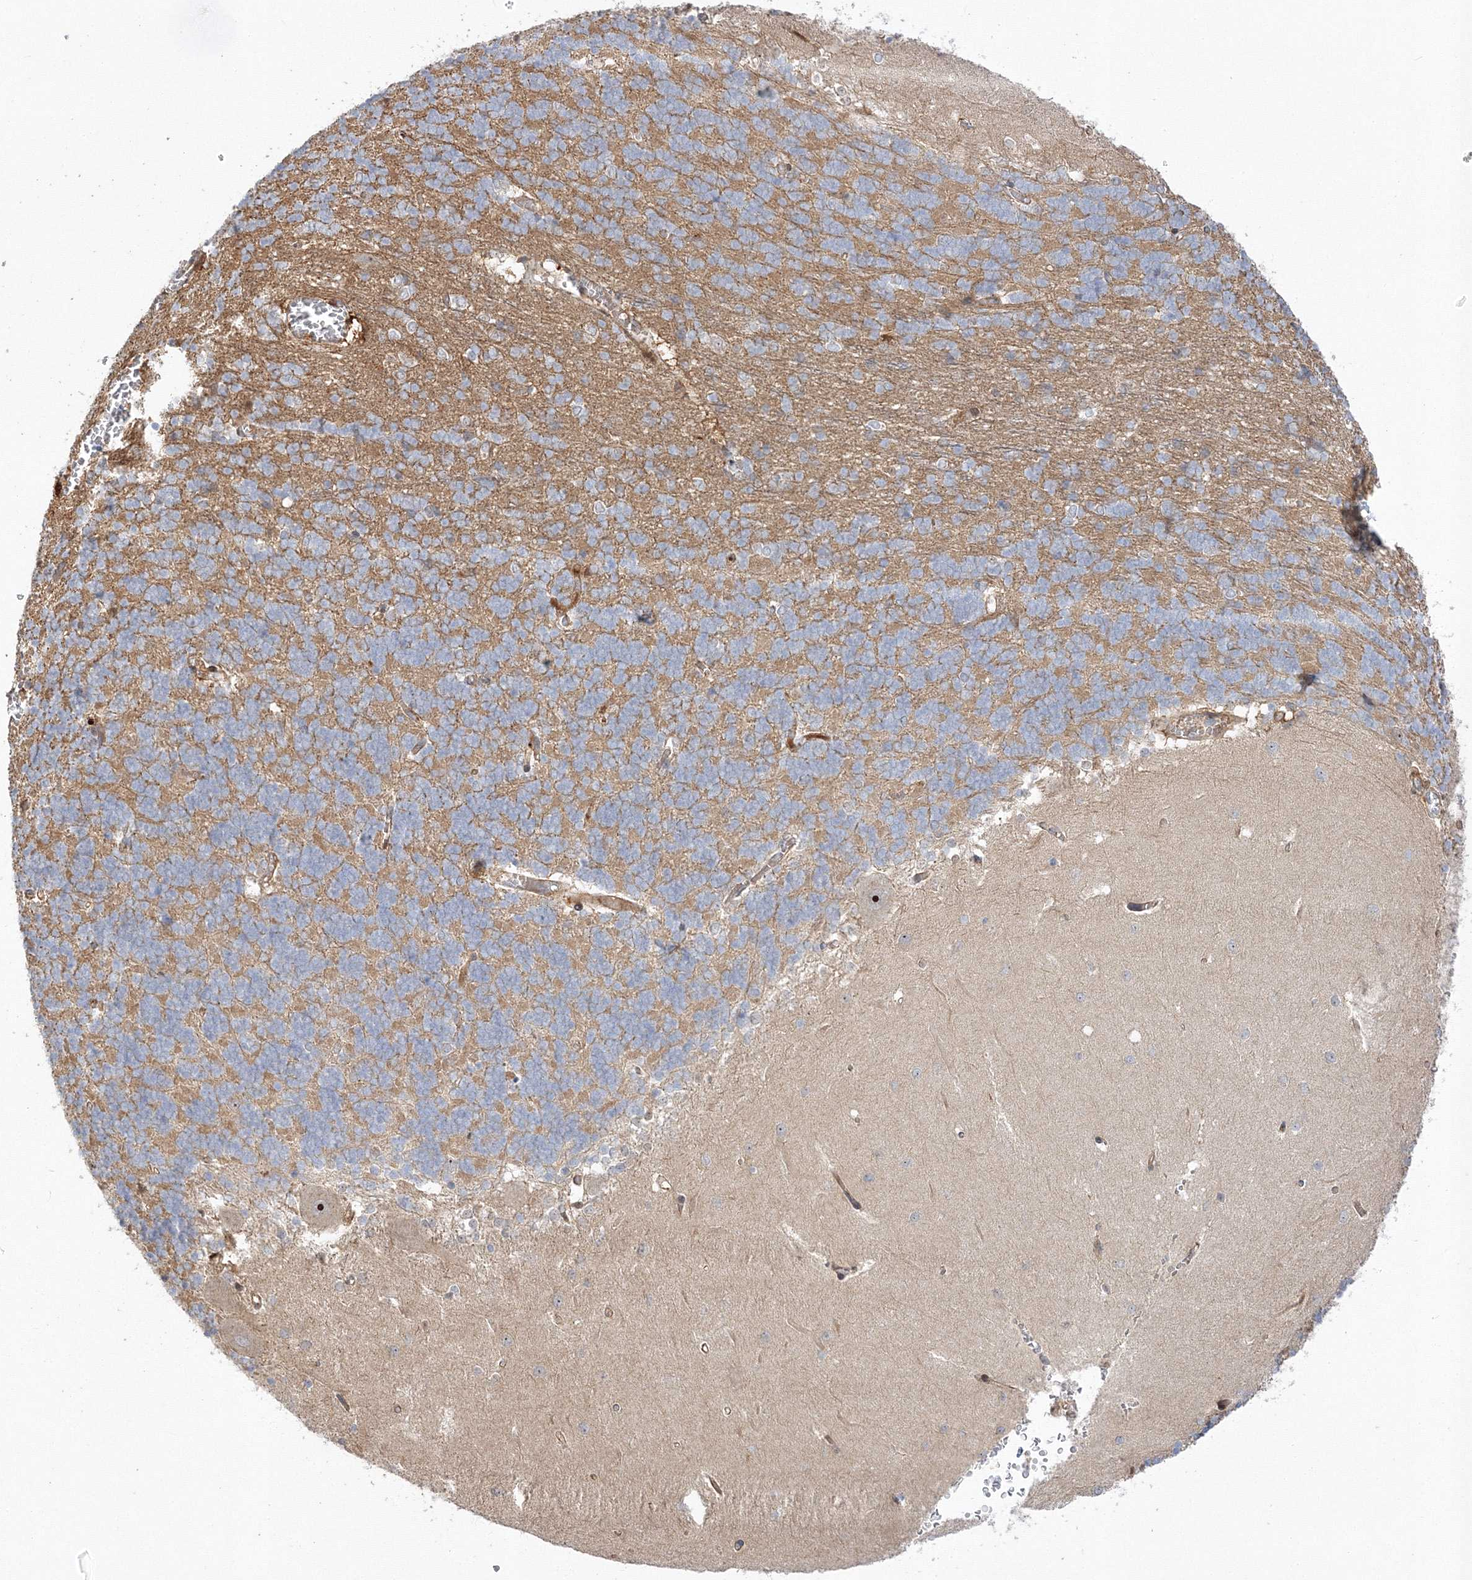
{"staining": {"intensity": "weak", "quantity": "<25%", "location": "cytoplasmic/membranous"}, "tissue": "cerebellum", "cell_type": "Cells in granular layer", "image_type": "normal", "snomed": [{"axis": "morphology", "description": "Normal tissue, NOS"}, {"axis": "topography", "description": "Cerebellum"}], "caption": "A micrograph of cerebellum stained for a protein shows no brown staining in cells in granular layer. (Stains: DAB IHC with hematoxylin counter stain, Microscopy: brightfield microscopy at high magnification).", "gene": "NPM3", "patient": {"sex": "male", "age": 37}}